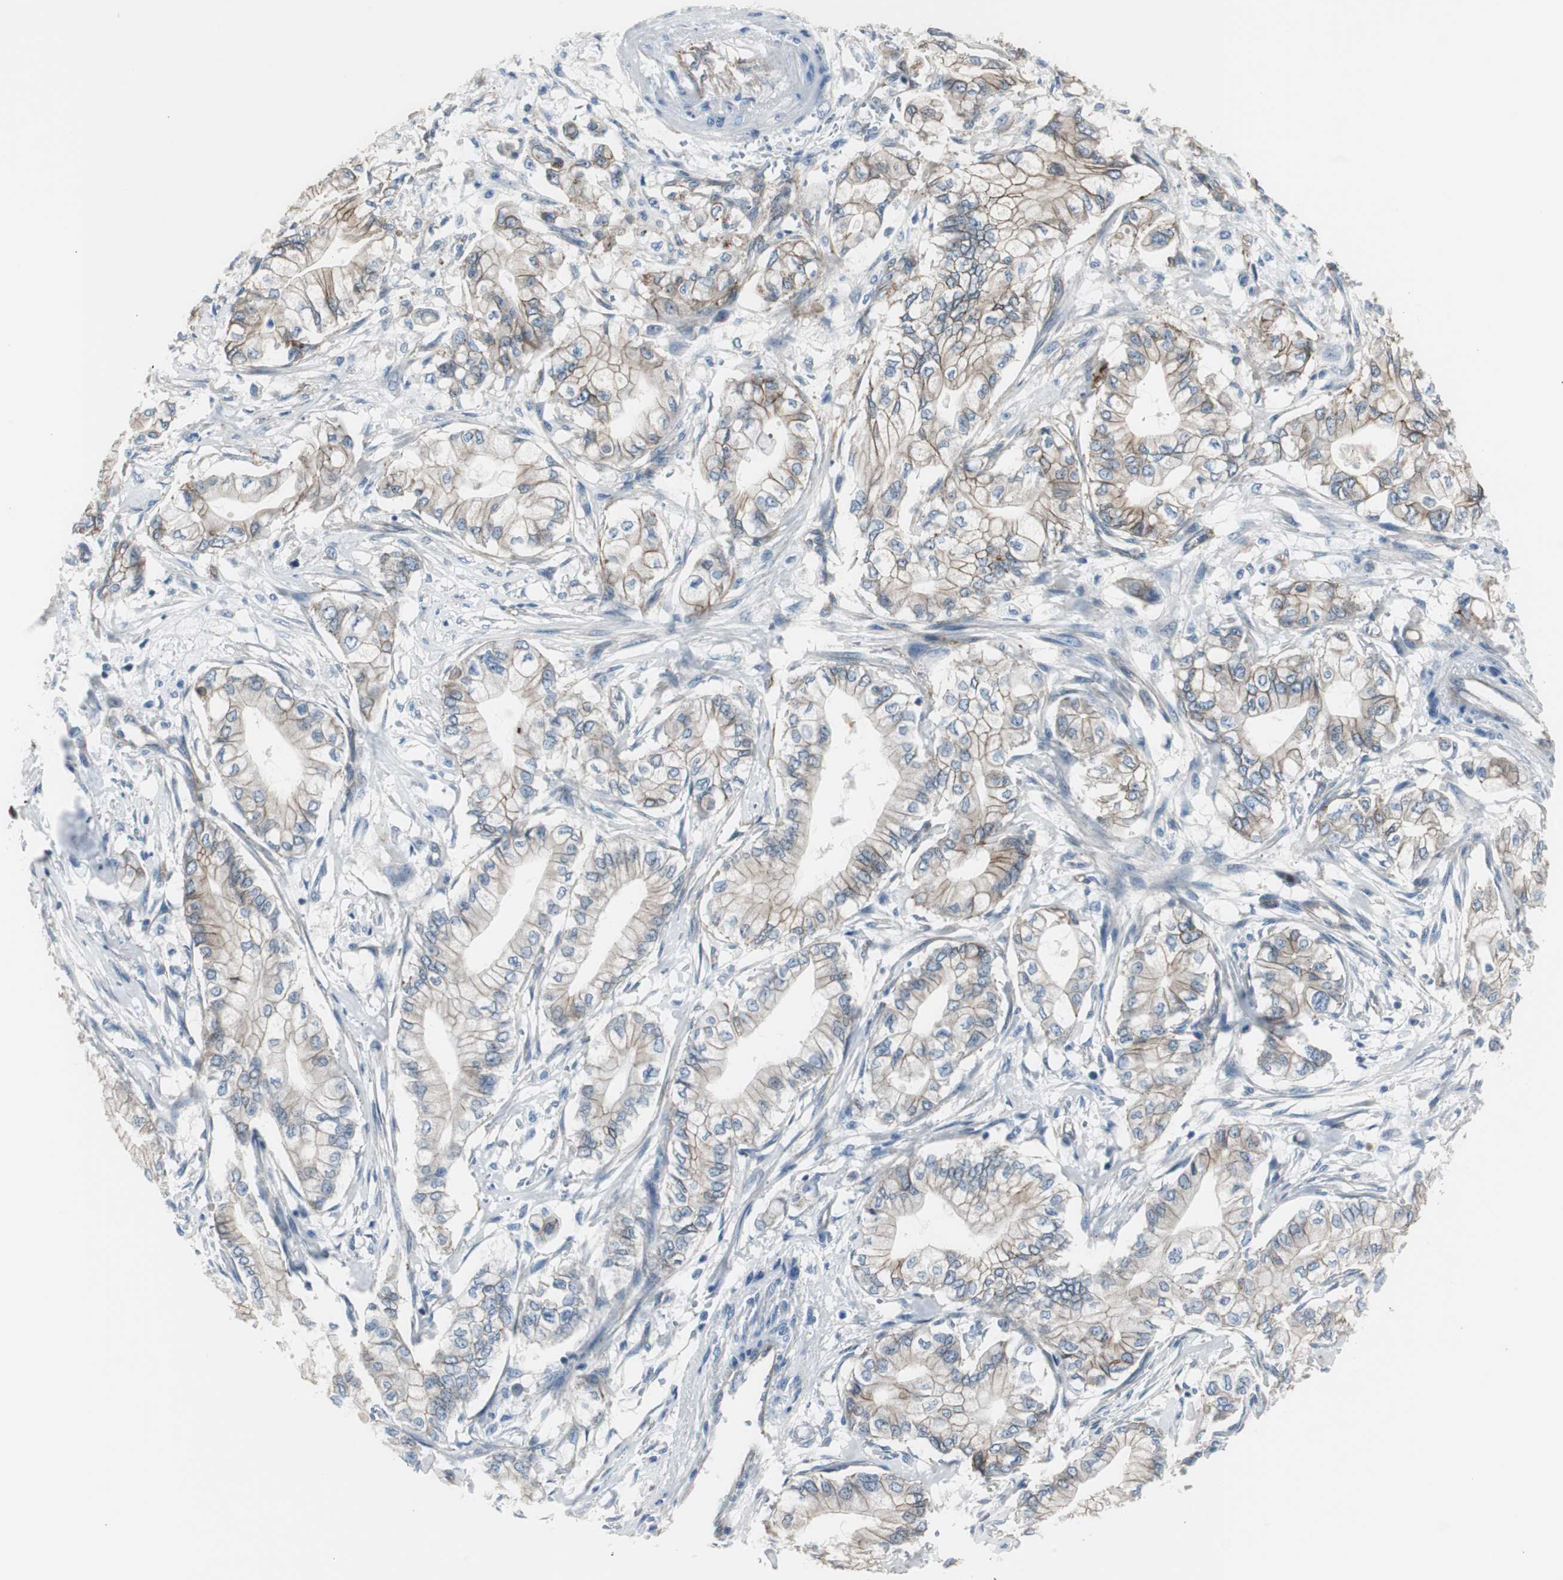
{"staining": {"intensity": "moderate", "quantity": ">75%", "location": "cytoplasmic/membranous"}, "tissue": "pancreatic cancer", "cell_type": "Tumor cells", "image_type": "cancer", "snomed": [{"axis": "morphology", "description": "Adenocarcinoma, NOS"}, {"axis": "topography", "description": "Pancreas"}], "caption": "An image of human pancreatic adenocarcinoma stained for a protein exhibits moderate cytoplasmic/membranous brown staining in tumor cells.", "gene": "STXBP4", "patient": {"sex": "male", "age": 70}}